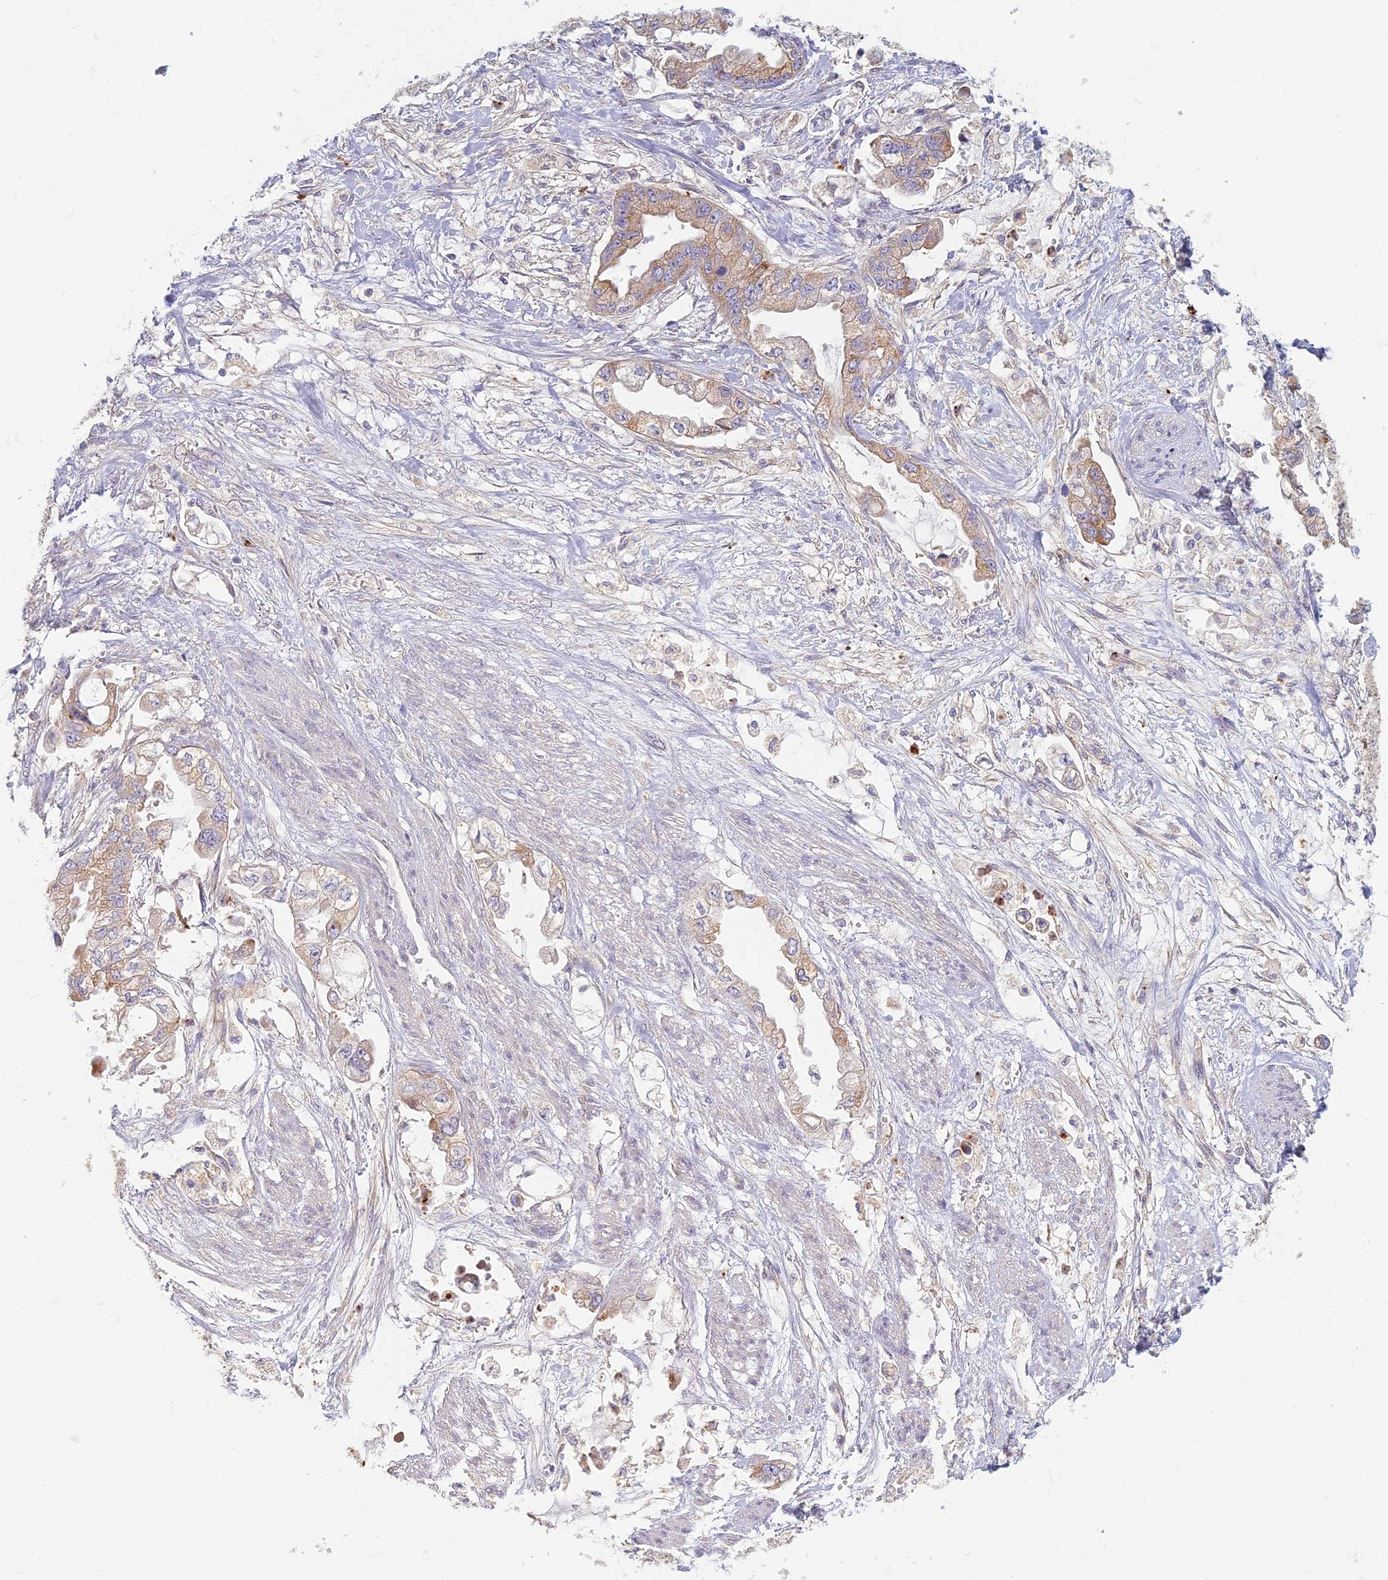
{"staining": {"intensity": "moderate", "quantity": "<25%", "location": "cytoplasmic/membranous"}, "tissue": "stomach cancer", "cell_type": "Tumor cells", "image_type": "cancer", "snomed": [{"axis": "morphology", "description": "Adenocarcinoma, NOS"}, {"axis": "topography", "description": "Stomach"}], "caption": "This is an image of immunohistochemistry staining of stomach cancer (adenocarcinoma), which shows moderate staining in the cytoplasmic/membranous of tumor cells.", "gene": "PROX2", "patient": {"sex": "male", "age": 62}}